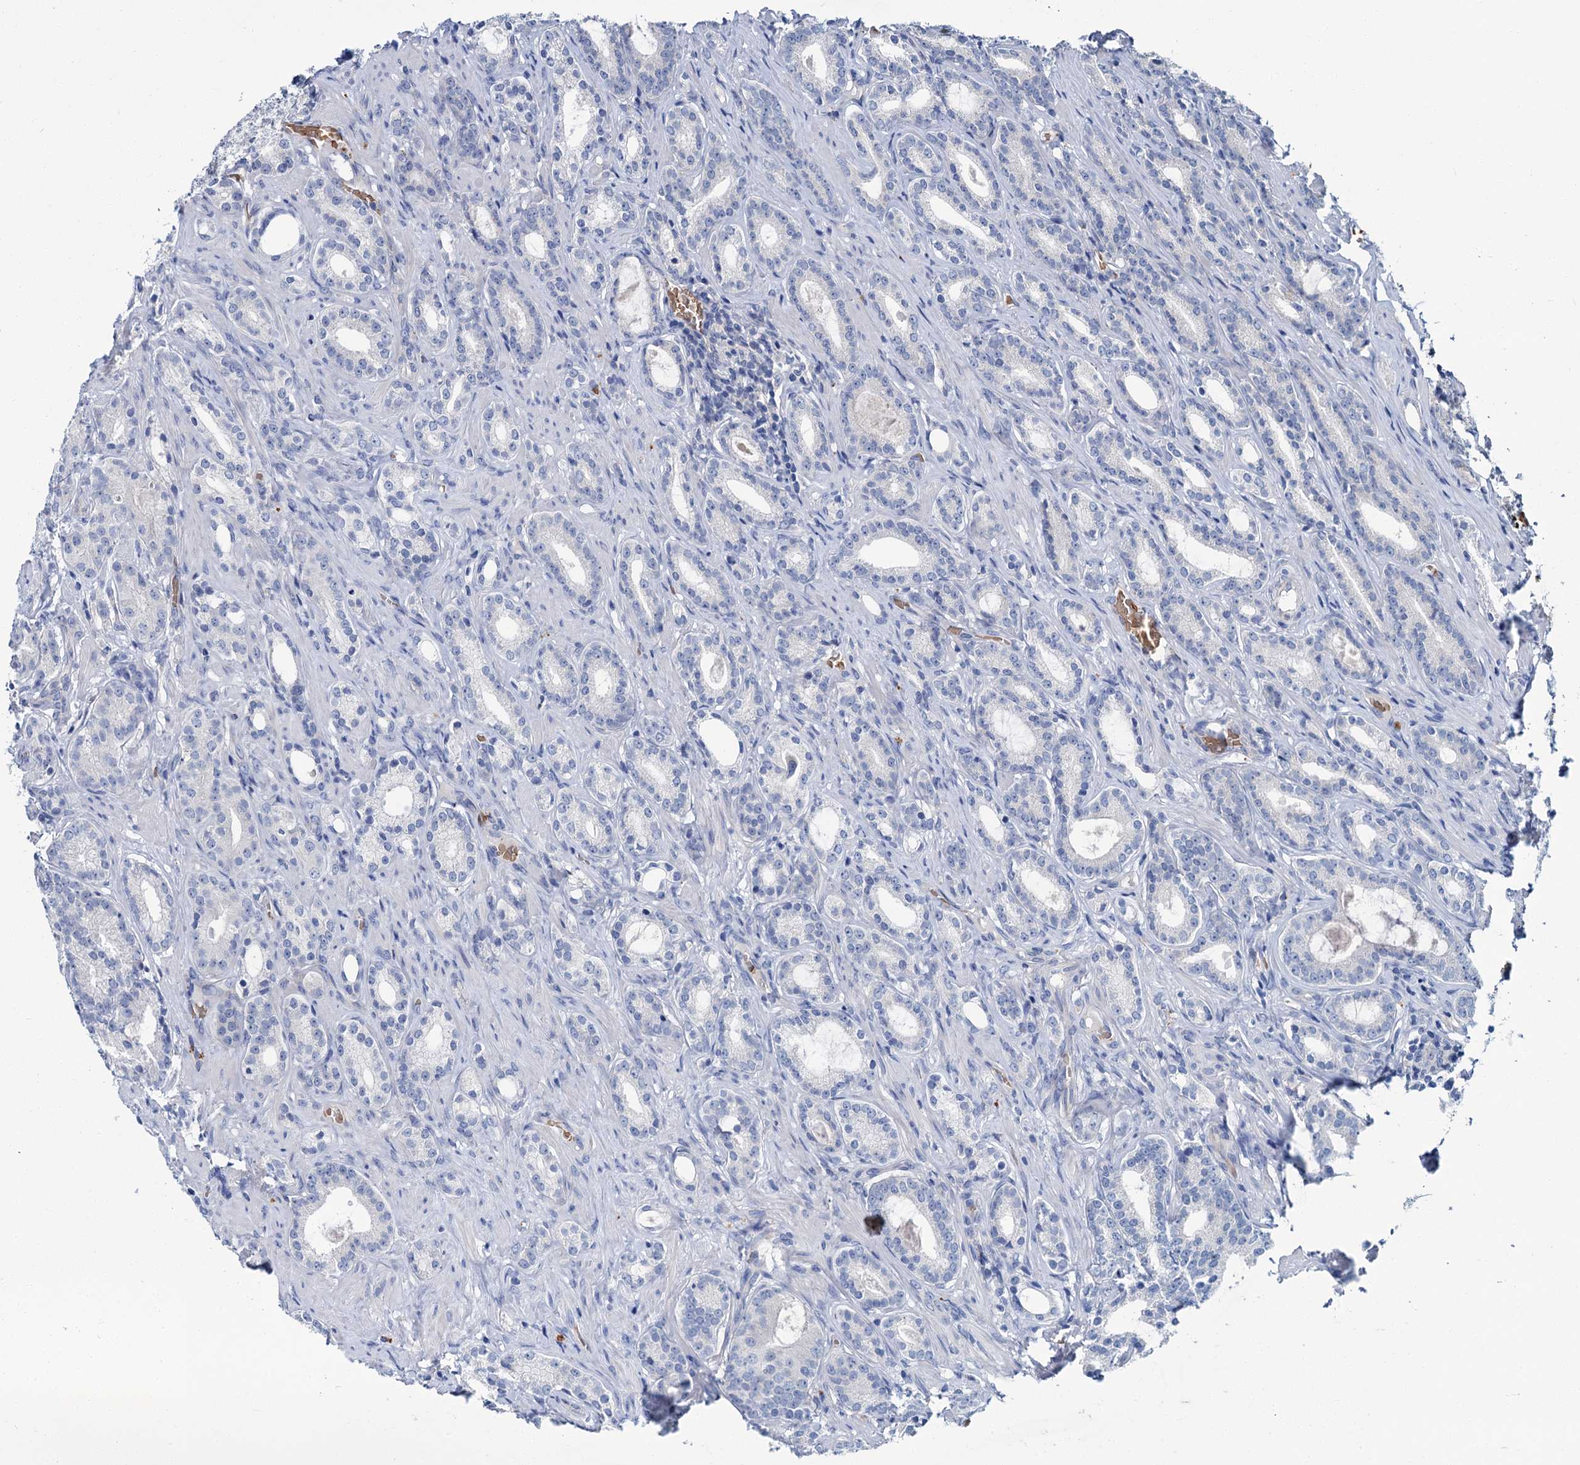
{"staining": {"intensity": "negative", "quantity": "none", "location": "none"}, "tissue": "prostate cancer", "cell_type": "Tumor cells", "image_type": "cancer", "snomed": [{"axis": "morphology", "description": "Adenocarcinoma, Low grade"}, {"axis": "topography", "description": "Prostate"}], "caption": "IHC of prostate cancer (low-grade adenocarcinoma) shows no expression in tumor cells. Brightfield microscopy of immunohistochemistry stained with DAB (brown) and hematoxylin (blue), captured at high magnification.", "gene": "ATG2A", "patient": {"sex": "male", "age": 71}}